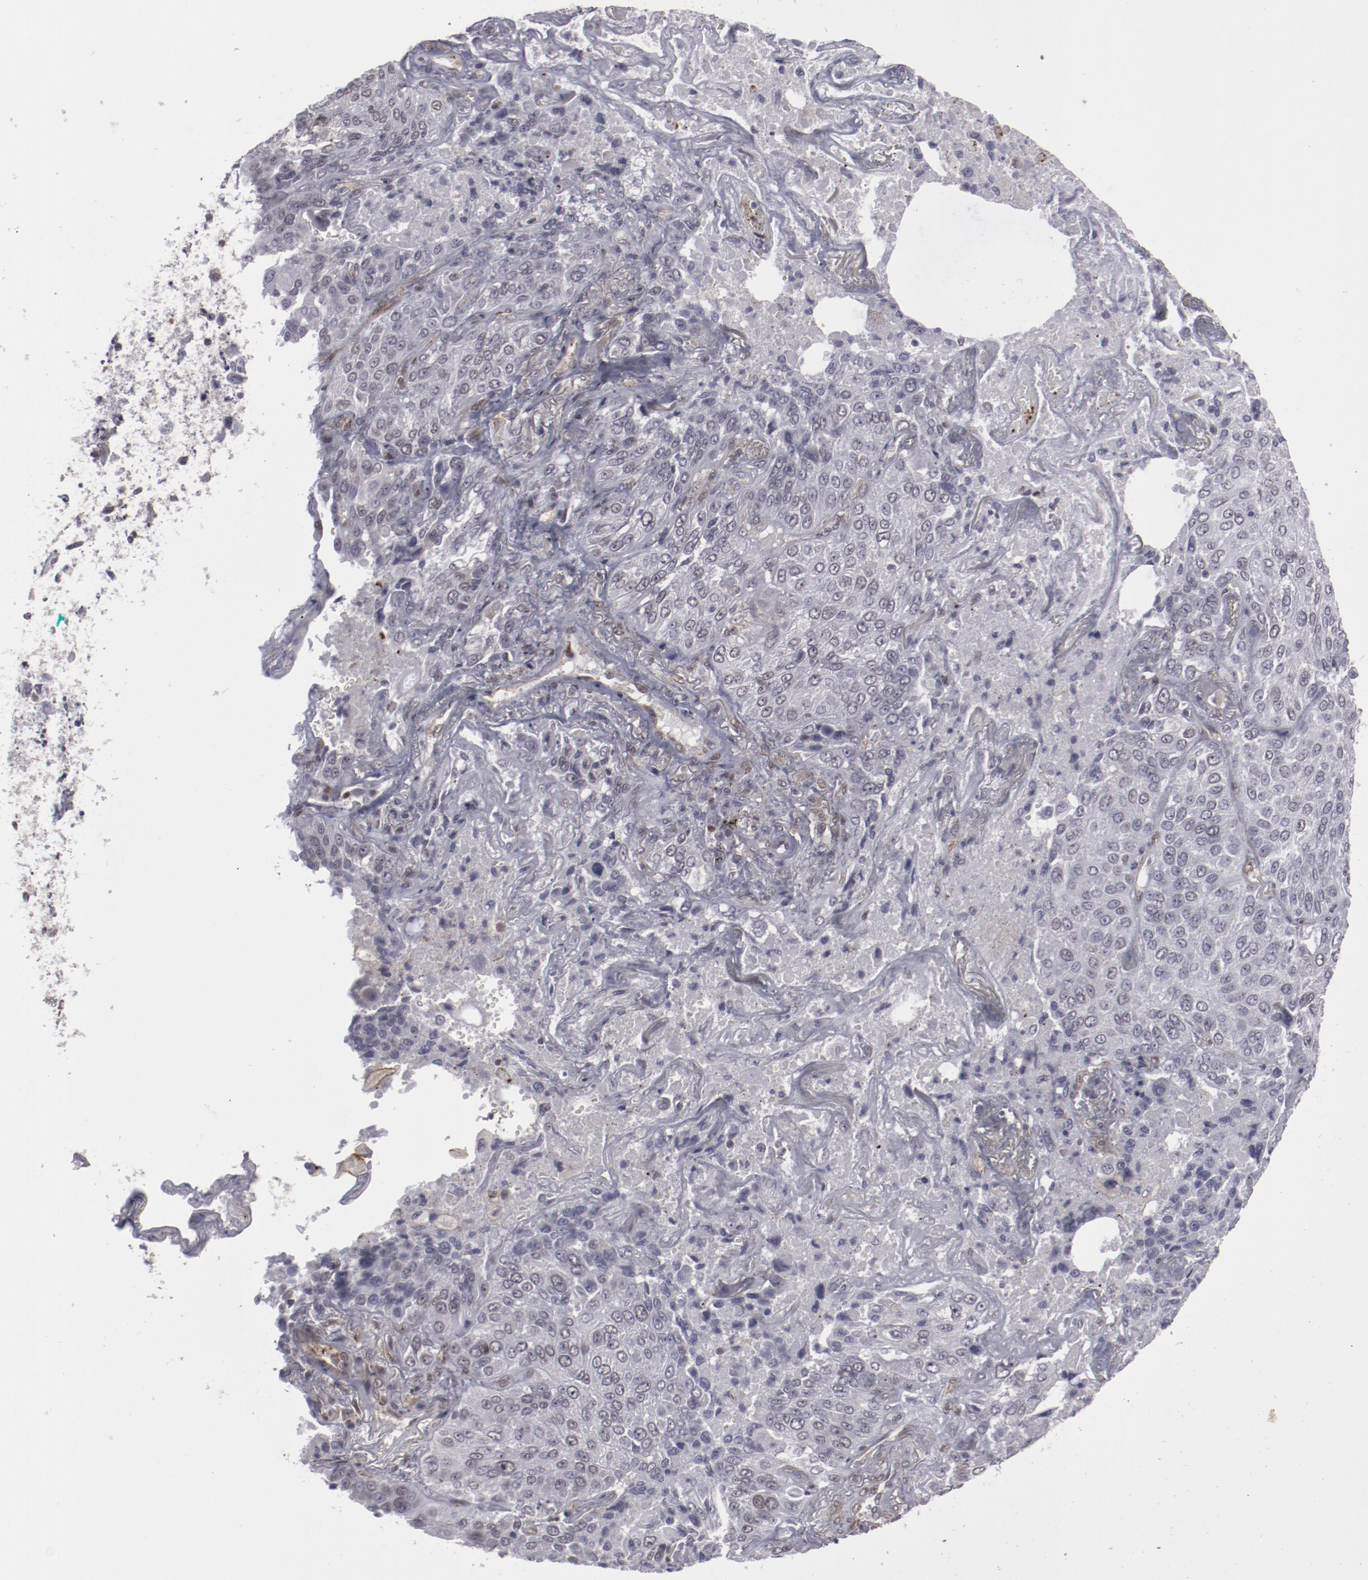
{"staining": {"intensity": "negative", "quantity": "none", "location": "none"}, "tissue": "lung cancer", "cell_type": "Tumor cells", "image_type": "cancer", "snomed": [{"axis": "morphology", "description": "Squamous cell carcinoma, NOS"}, {"axis": "topography", "description": "Lung"}], "caption": "Immunohistochemistry (IHC) photomicrograph of neoplastic tissue: human lung cancer stained with DAB (3,3'-diaminobenzidine) demonstrates no significant protein staining in tumor cells. The staining is performed using DAB (3,3'-diaminobenzidine) brown chromogen with nuclei counter-stained in using hematoxylin.", "gene": "LEF1", "patient": {"sex": "male", "age": 54}}